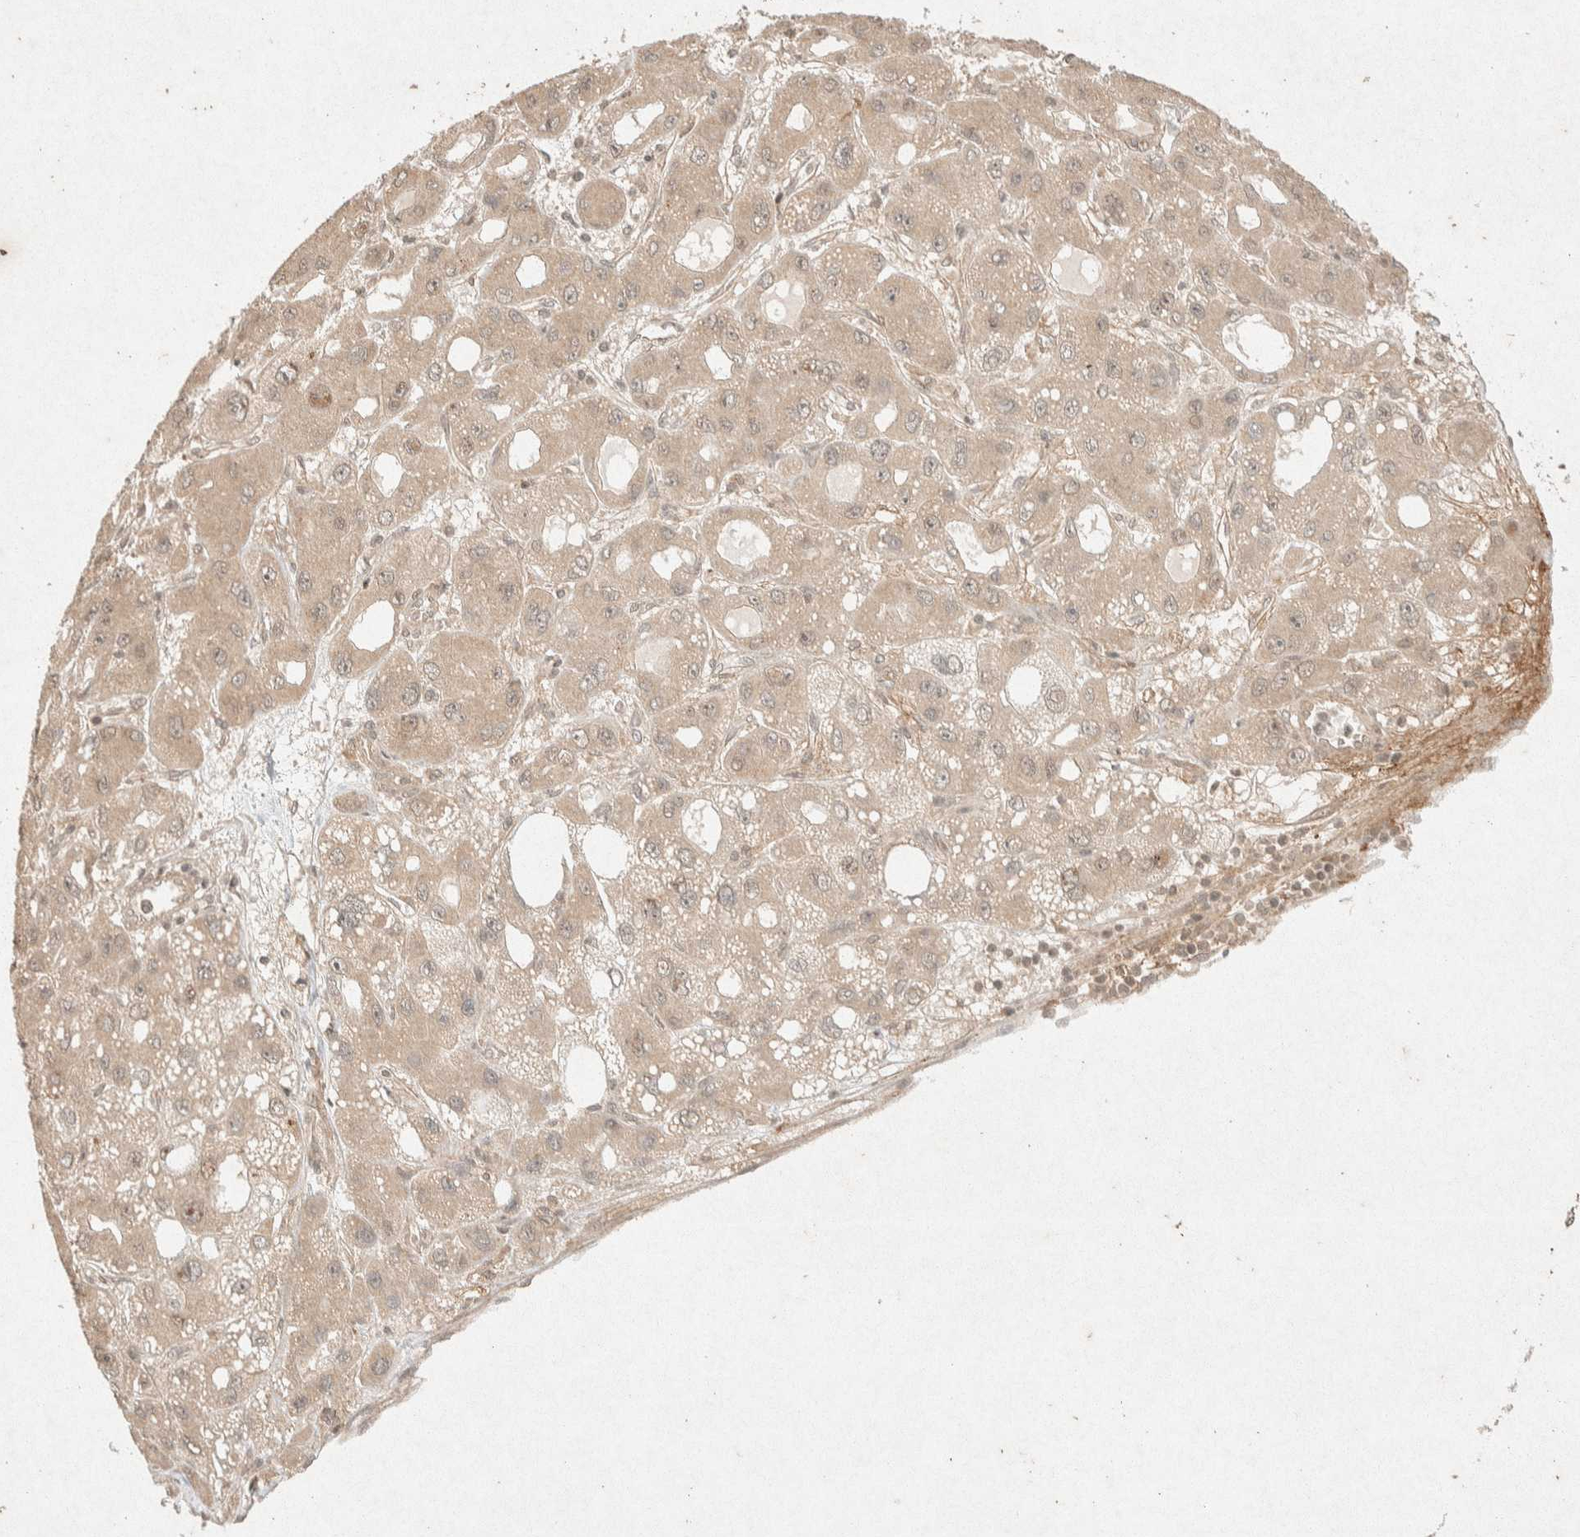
{"staining": {"intensity": "weak", "quantity": ">75%", "location": "cytoplasmic/membranous,nuclear"}, "tissue": "liver cancer", "cell_type": "Tumor cells", "image_type": "cancer", "snomed": [{"axis": "morphology", "description": "Carcinoma, Hepatocellular, NOS"}, {"axis": "topography", "description": "Liver"}], "caption": "Immunohistochemistry micrograph of neoplastic tissue: human liver cancer (hepatocellular carcinoma) stained using IHC demonstrates low levels of weak protein expression localized specifically in the cytoplasmic/membranous and nuclear of tumor cells, appearing as a cytoplasmic/membranous and nuclear brown color.", "gene": "THRA", "patient": {"sex": "male", "age": 55}}